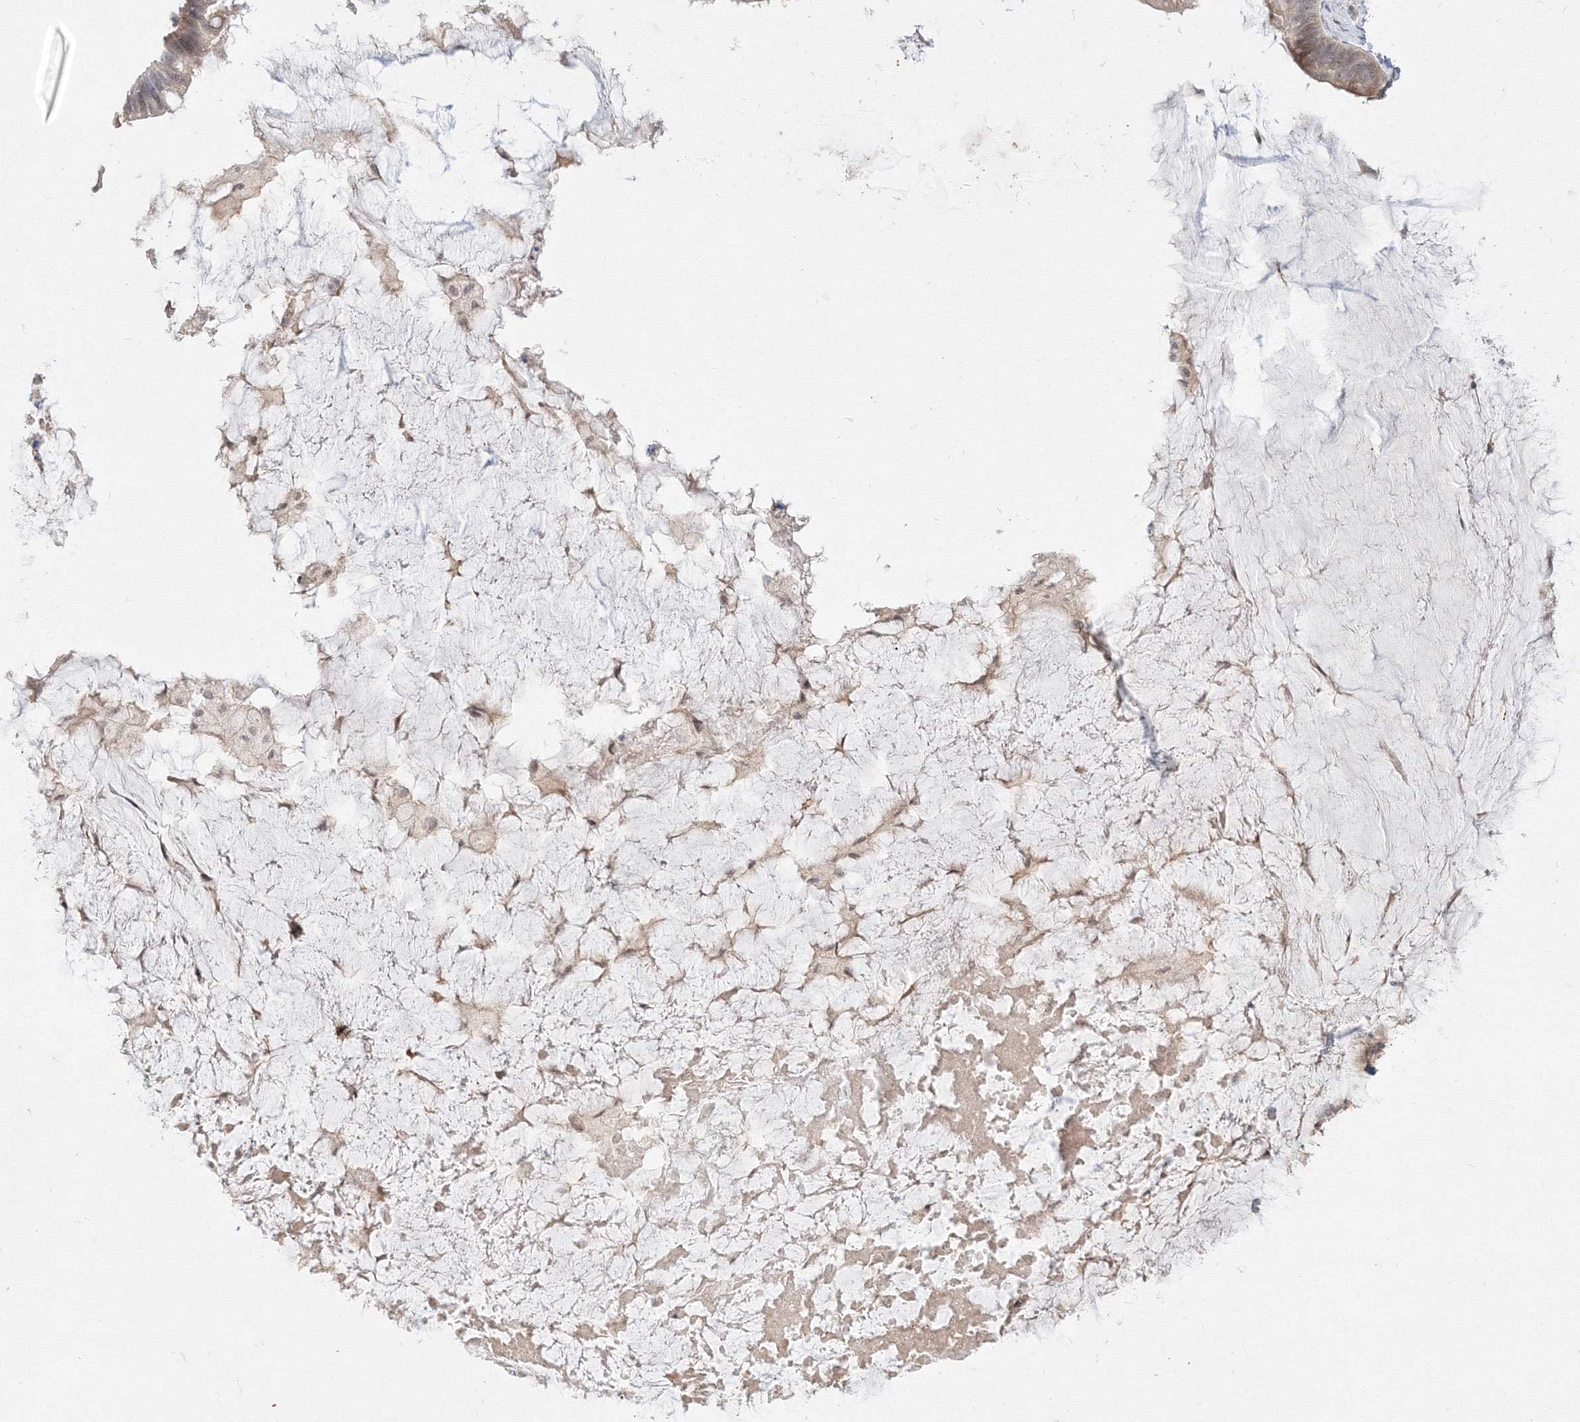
{"staining": {"intensity": "weak", "quantity": "<25%", "location": "cytoplasmic/membranous"}, "tissue": "ovarian cancer", "cell_type": "Tumor cells", "image_type": "cancer", "snomed": [{"axis": "morphology", "description": "Cystadenocarcinoma, mucinous, NOS"}, {"axis": "topography", "description": "Ovary"}], "caption": "There is no significant expression in tumor cells of ovarian cancer.", "gene": "COPS4", "patient": {"sex": "female", "age": 61}}